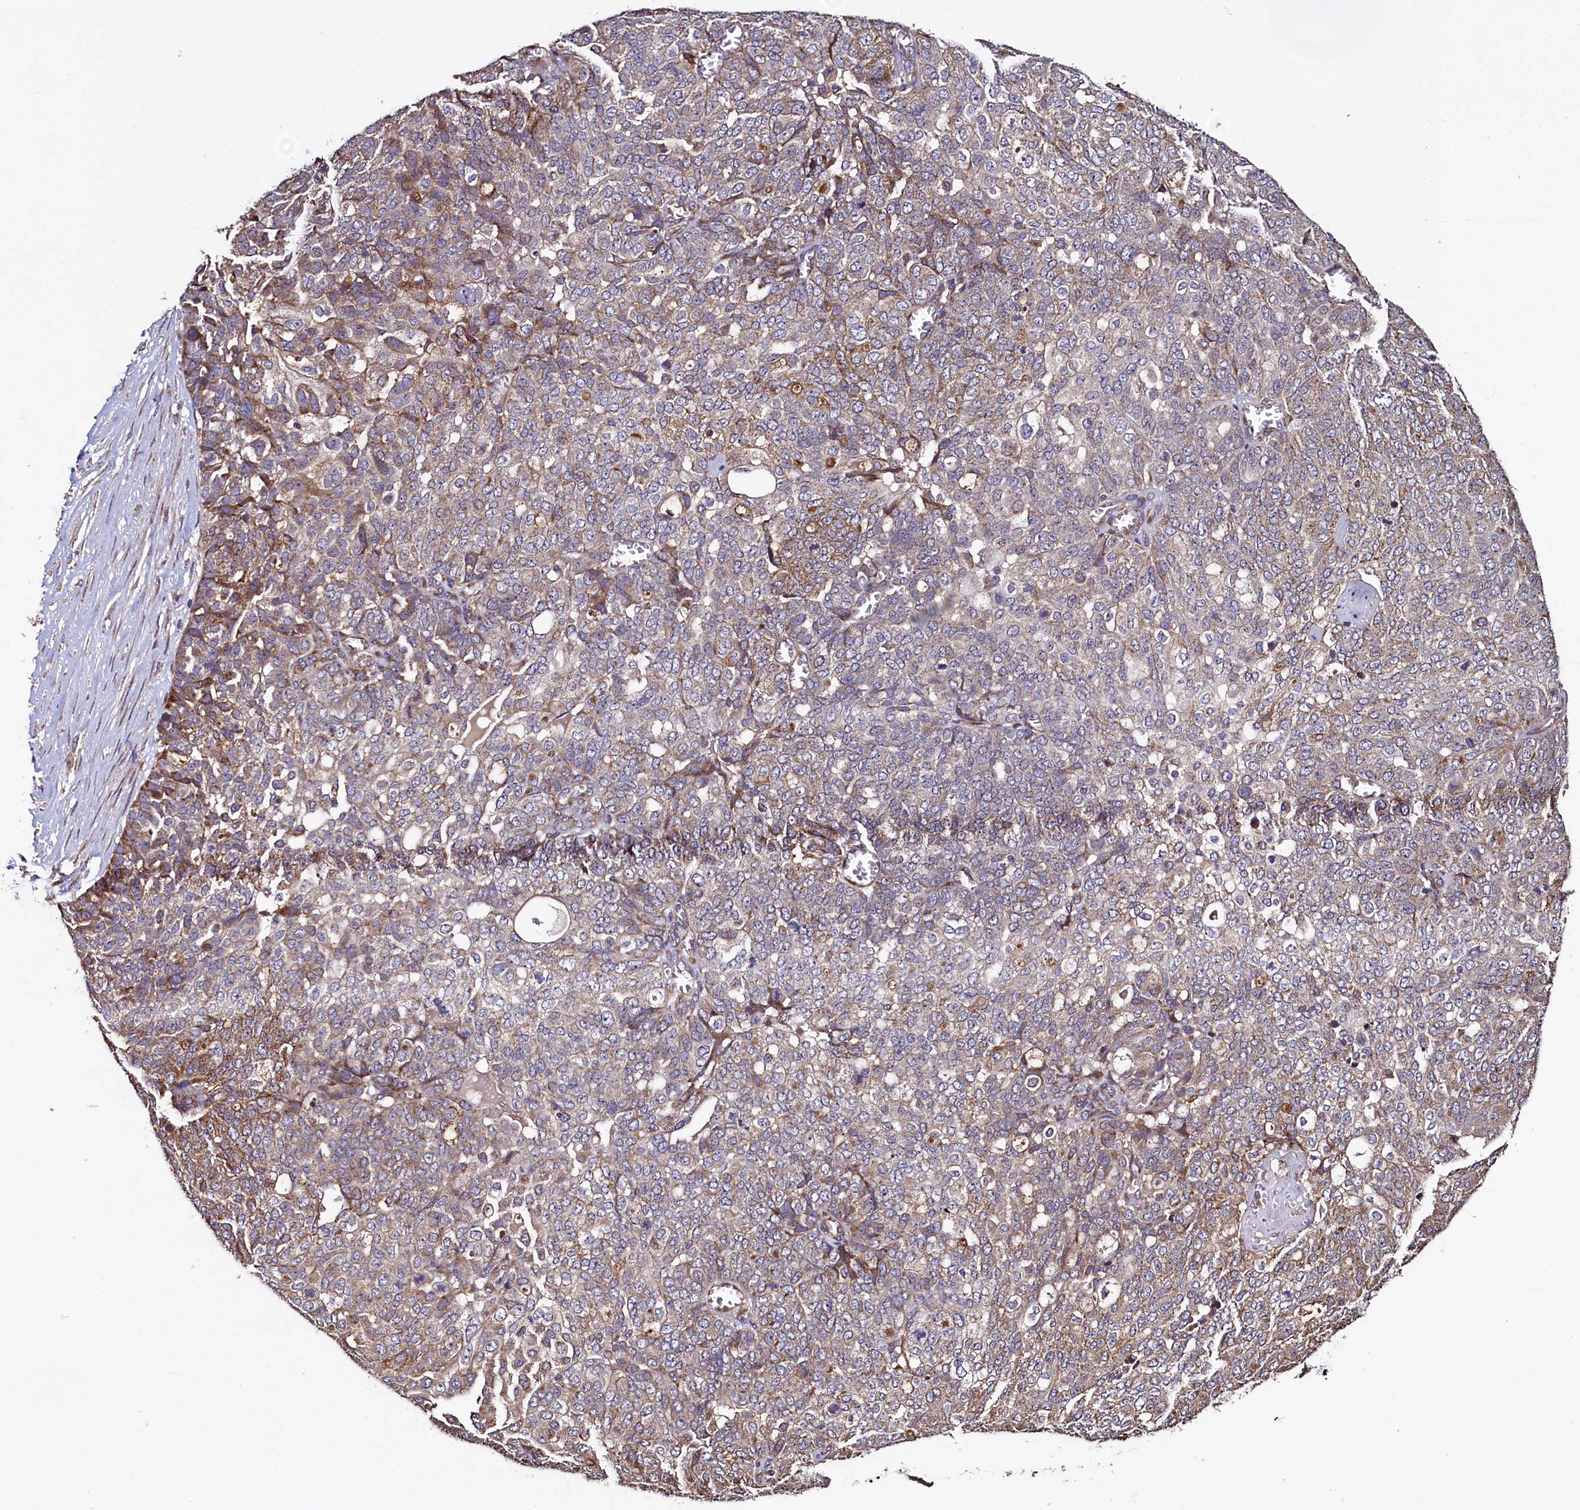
{"staining": {"intensity": "weak", "quantity": "25%-75%", "location": "cytoplasmic/membranous"}, "tissue": "ovarian cancer", "cell_type": "Tumor cells", "image_type": "cancer", "snomed": [{"axis": "morphology", "description": "Cystadenocarcinoma, serous, NOS"}, {"axis": "topography", "description": "Soft tissue"}, {"axis": "topography", "description": "Ovary"}], "caption": "Human ovarian serous cystadenocarcinoma stained for a protein (brown) shows weak cytoplasmic/membranous positive positivity in approximately 25%-75% of tumor cells.", "gene": "RBFA", "patient": {"sex": "female", "age": 57}}